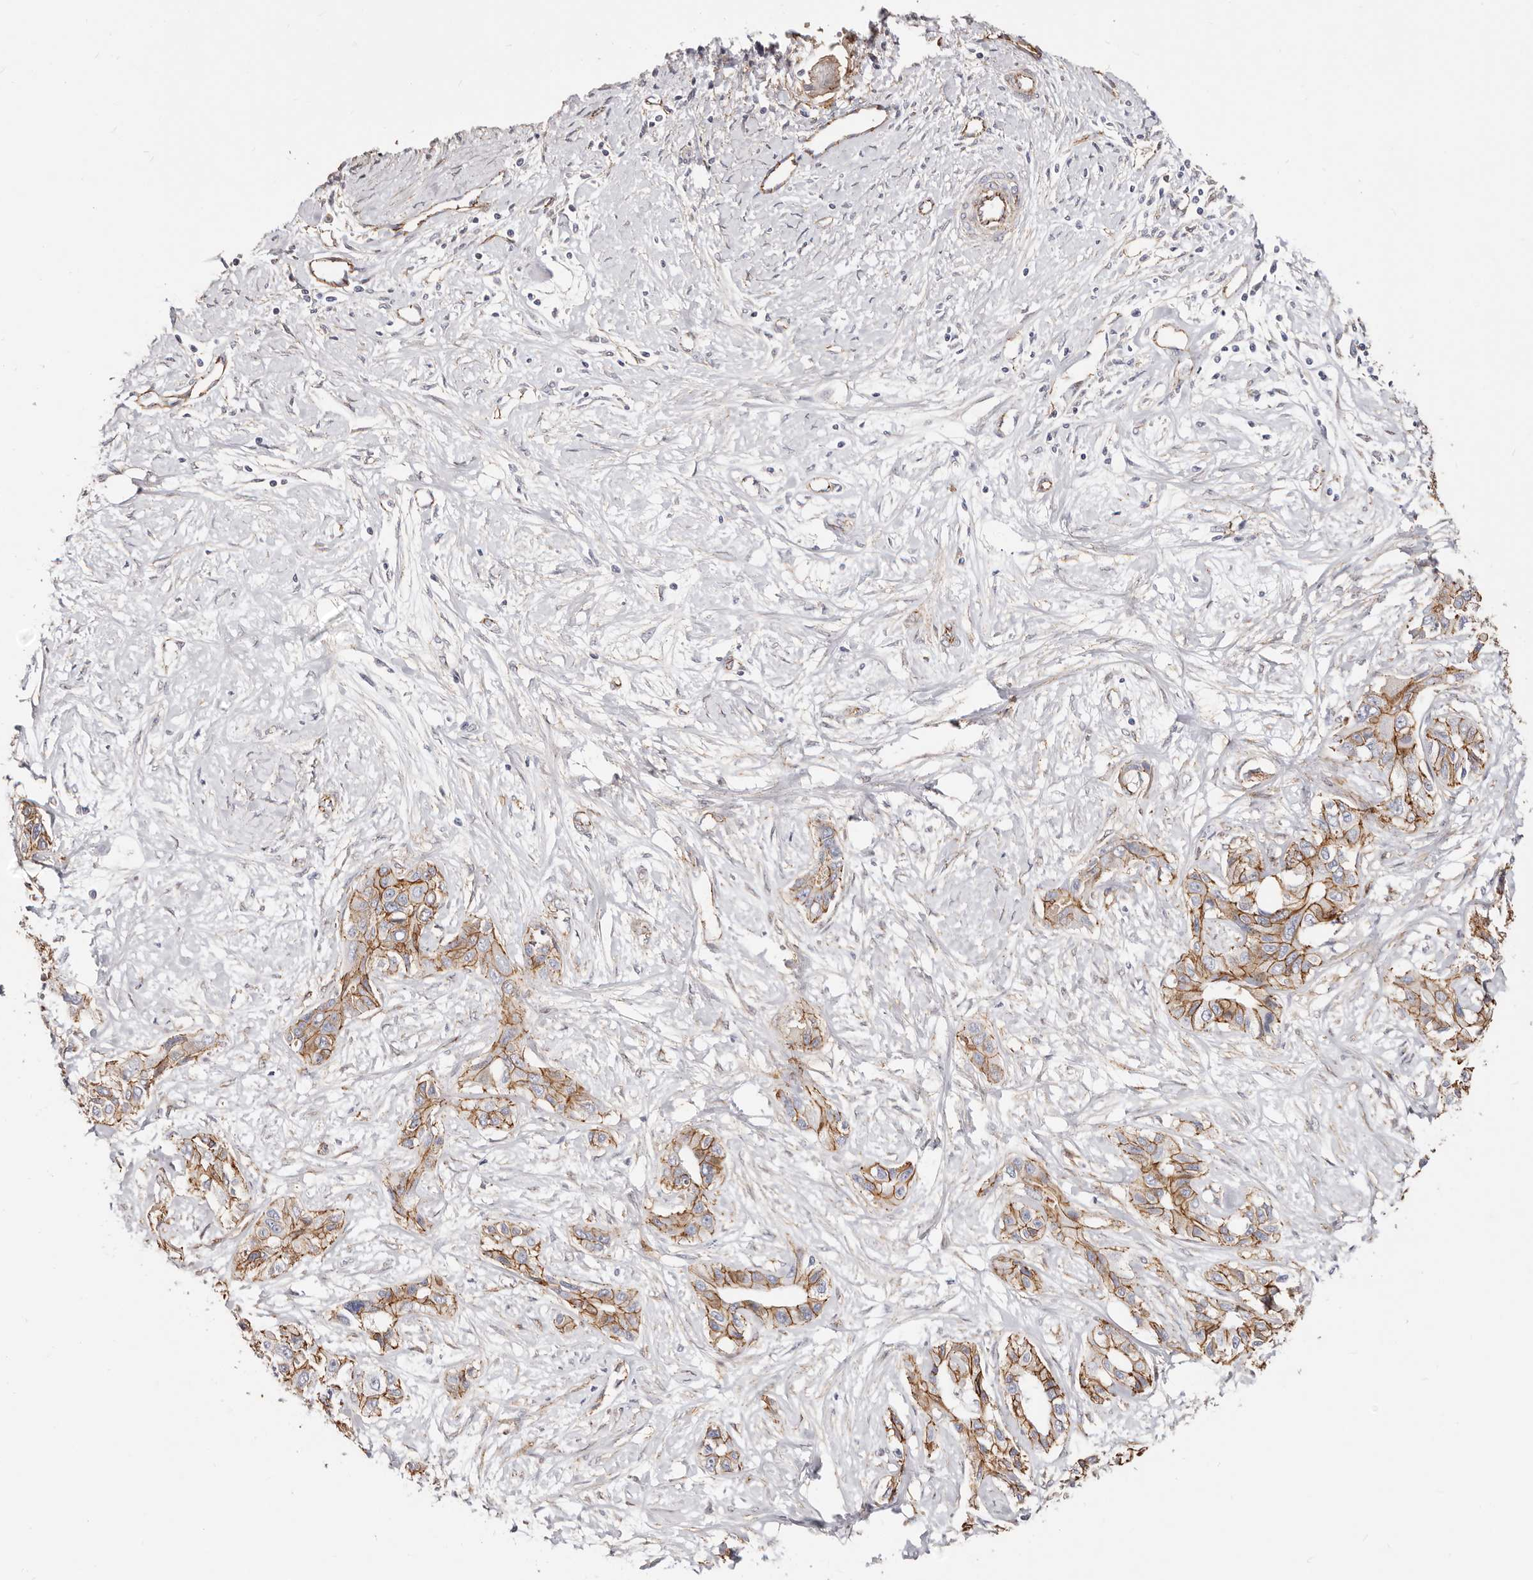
{"staining": {"intensity": "strong", "quantity": ">75%", "location": "cytoplasmic/membranous"}, "tissue": "liver cancer", "cell_type": "Tumor cells", "image_type": "cancer", "snomed": [{"axis": "morphology", "description": "Cholangiocarcinoma"}, {"axis": "topography", "description": "Liver"}], "caption": "DAB (3,3'-diaminobenzidine) immunohistochemical staining of liver cholangiocarcinoma exhibits strong cytoplasmic/membranous protein expression in about >75% of tumor cells. (Stains: DAB (3,3'-diaminobenzidine) in brown, nuclei in blue, Microscopy: brightfield microscopy at high magnification).", "gene": "CTNNB1", "patient": {"sex": "male", "age": 59}}